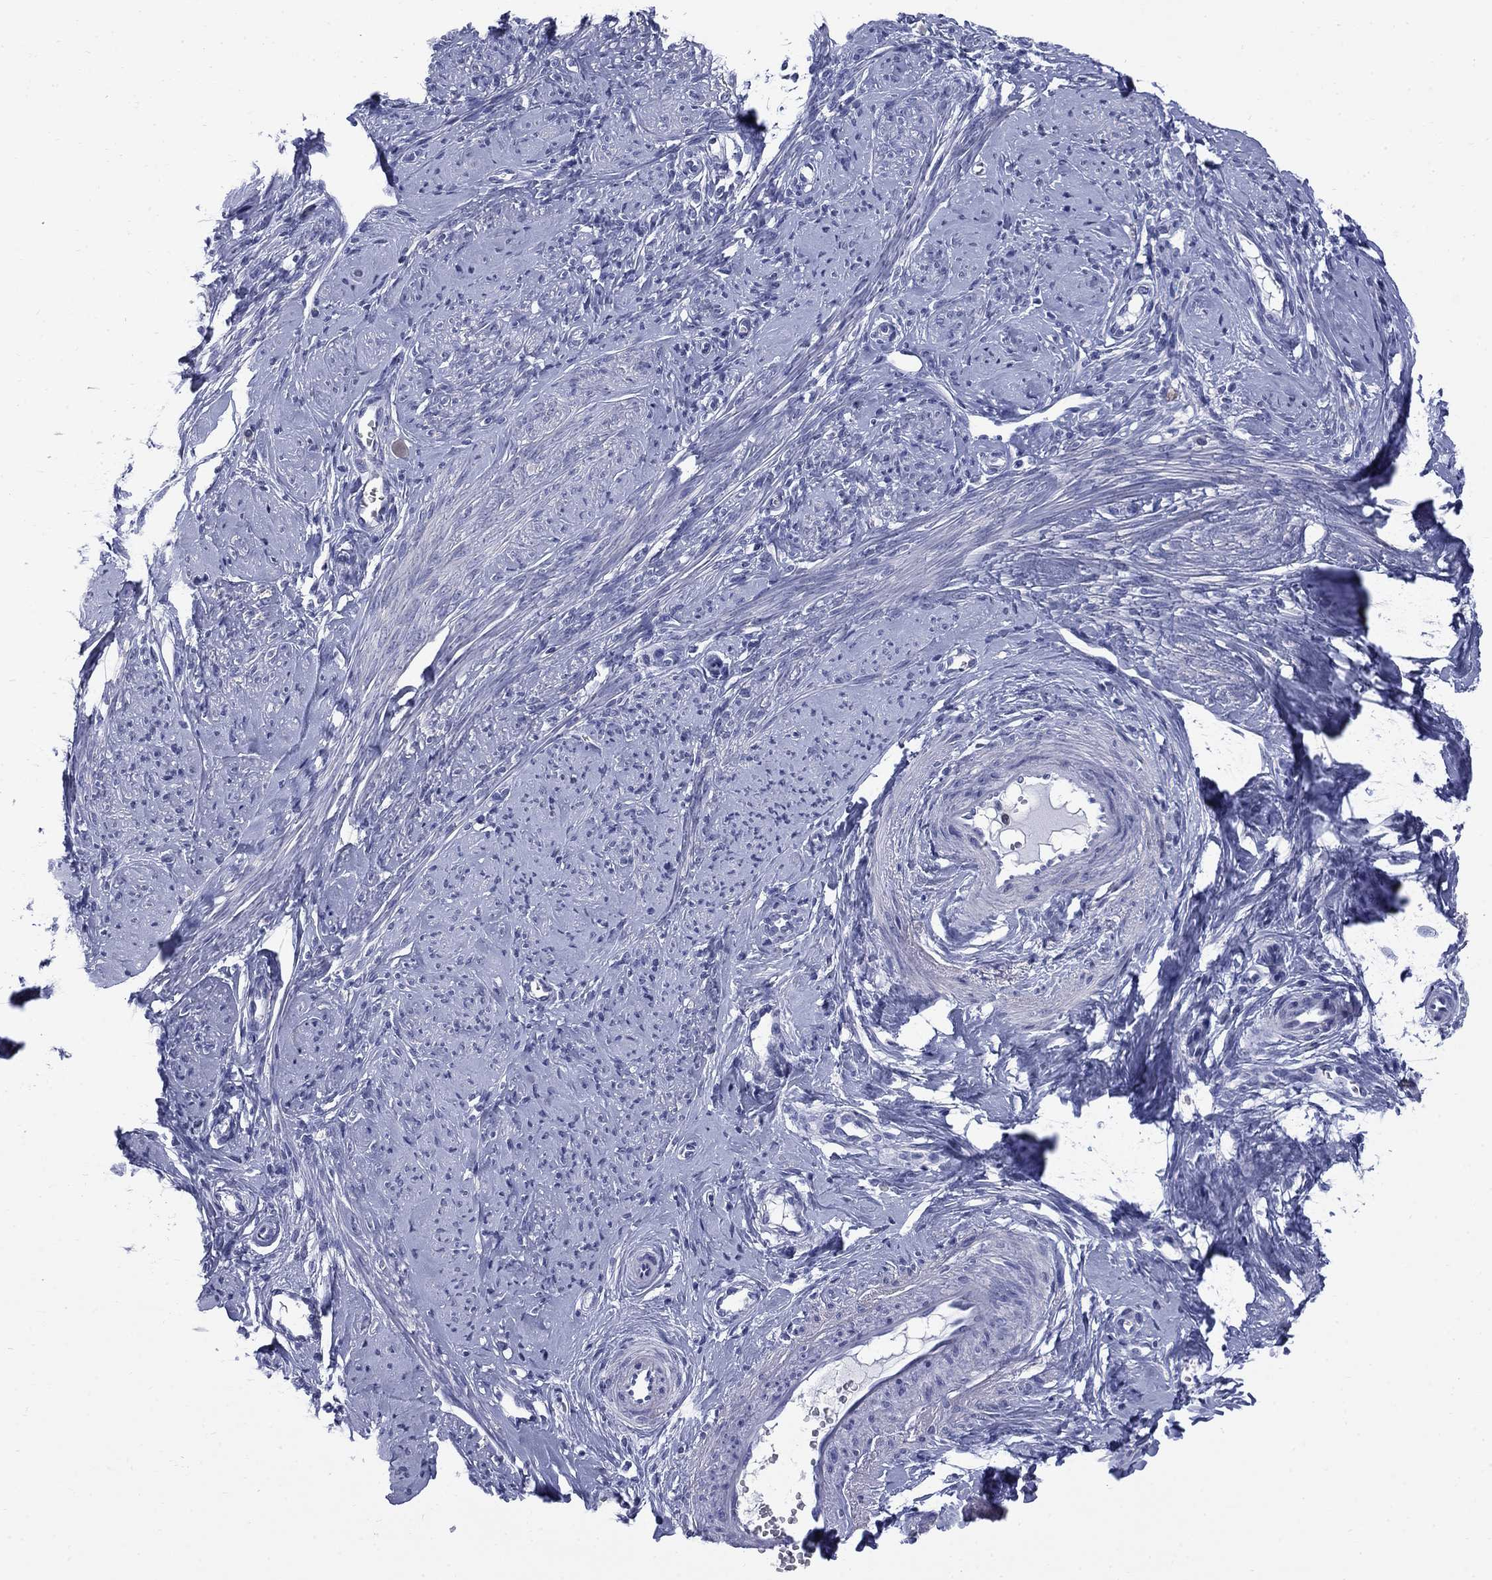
{"staining": {"intensity": "negative", "quantity": "none", "location": "none"}, "tissue": "smooth muscle", "cell_type": "Smooth muscle cells", "image_type": "normal", "snomed": [{"axis": "morphology", "description": "Normal tissue, NOS"}, {"axis": "topography", "description": "Smooth muscle"}], "caption": "Smooth muscle cells are negative for protein expression in normal human smooth muscle. (DAB (3,3'-diaminobenzidine) immunohistochemistry with hematoxylin counter stain).", "gene": "SERPINB2", "patient": {"sex": "female", "age": 48}}